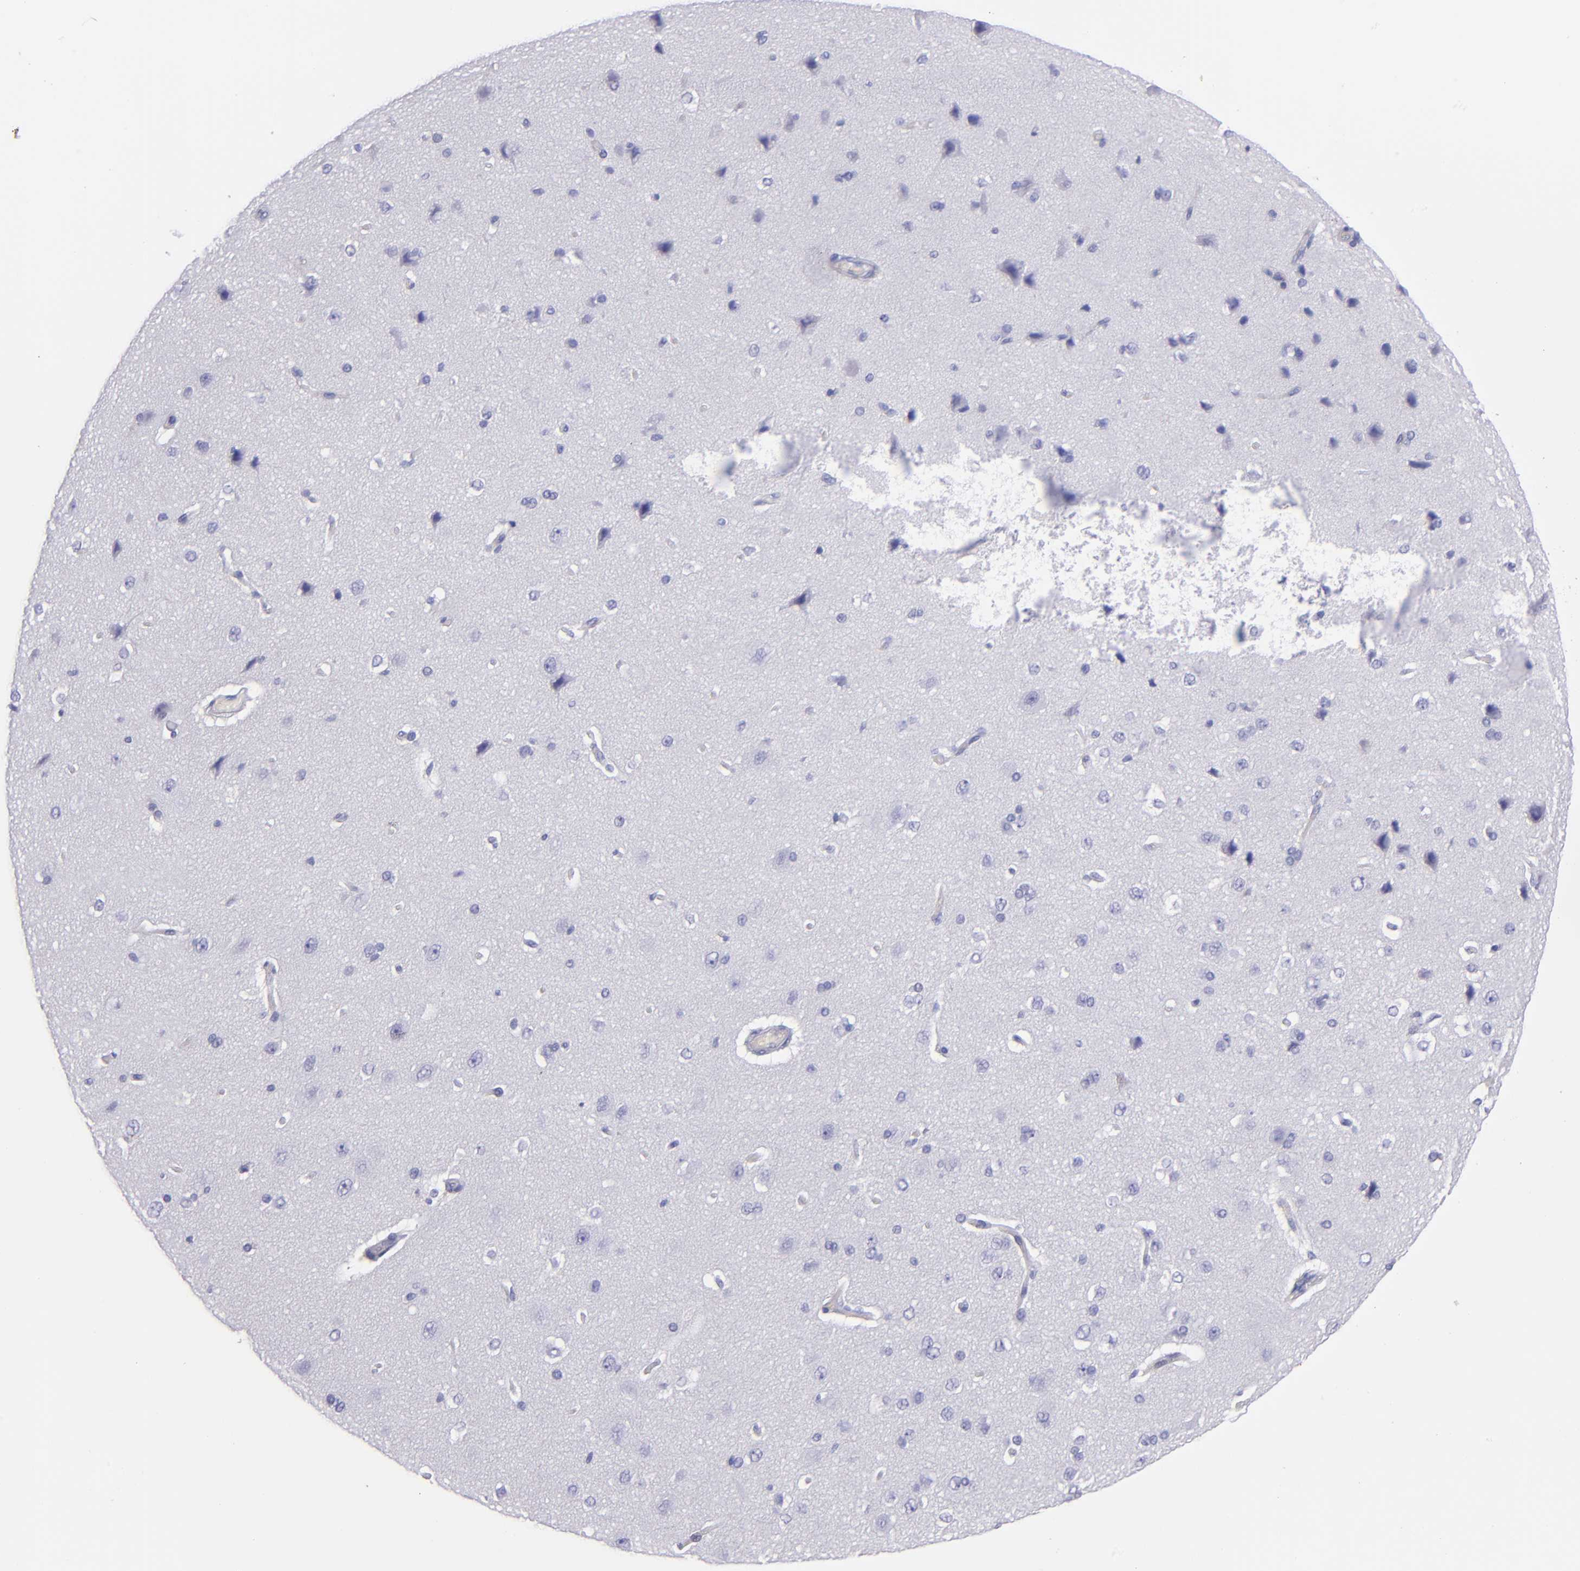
{"staining": {"intensity": "negative", "quantity": "none", "location": "none"}, "tissue": "cerebral cortex", "cell_type": "Endothelial cells", "image_type": "normal", "snomed": [{"axis": "morphology", "description": "Normal tissue, NOS"}, {"axis": "topography", "description": "Cerebral cortex"}], "caption": "Histopathology image shows no significant protein positivity in endothelial cells of benign cerebral cortex. (Immunohistochemistry, brightfield microscopy, high magnification).", "gene": "TG", "patient": {"sex": "female", "age": 45}}